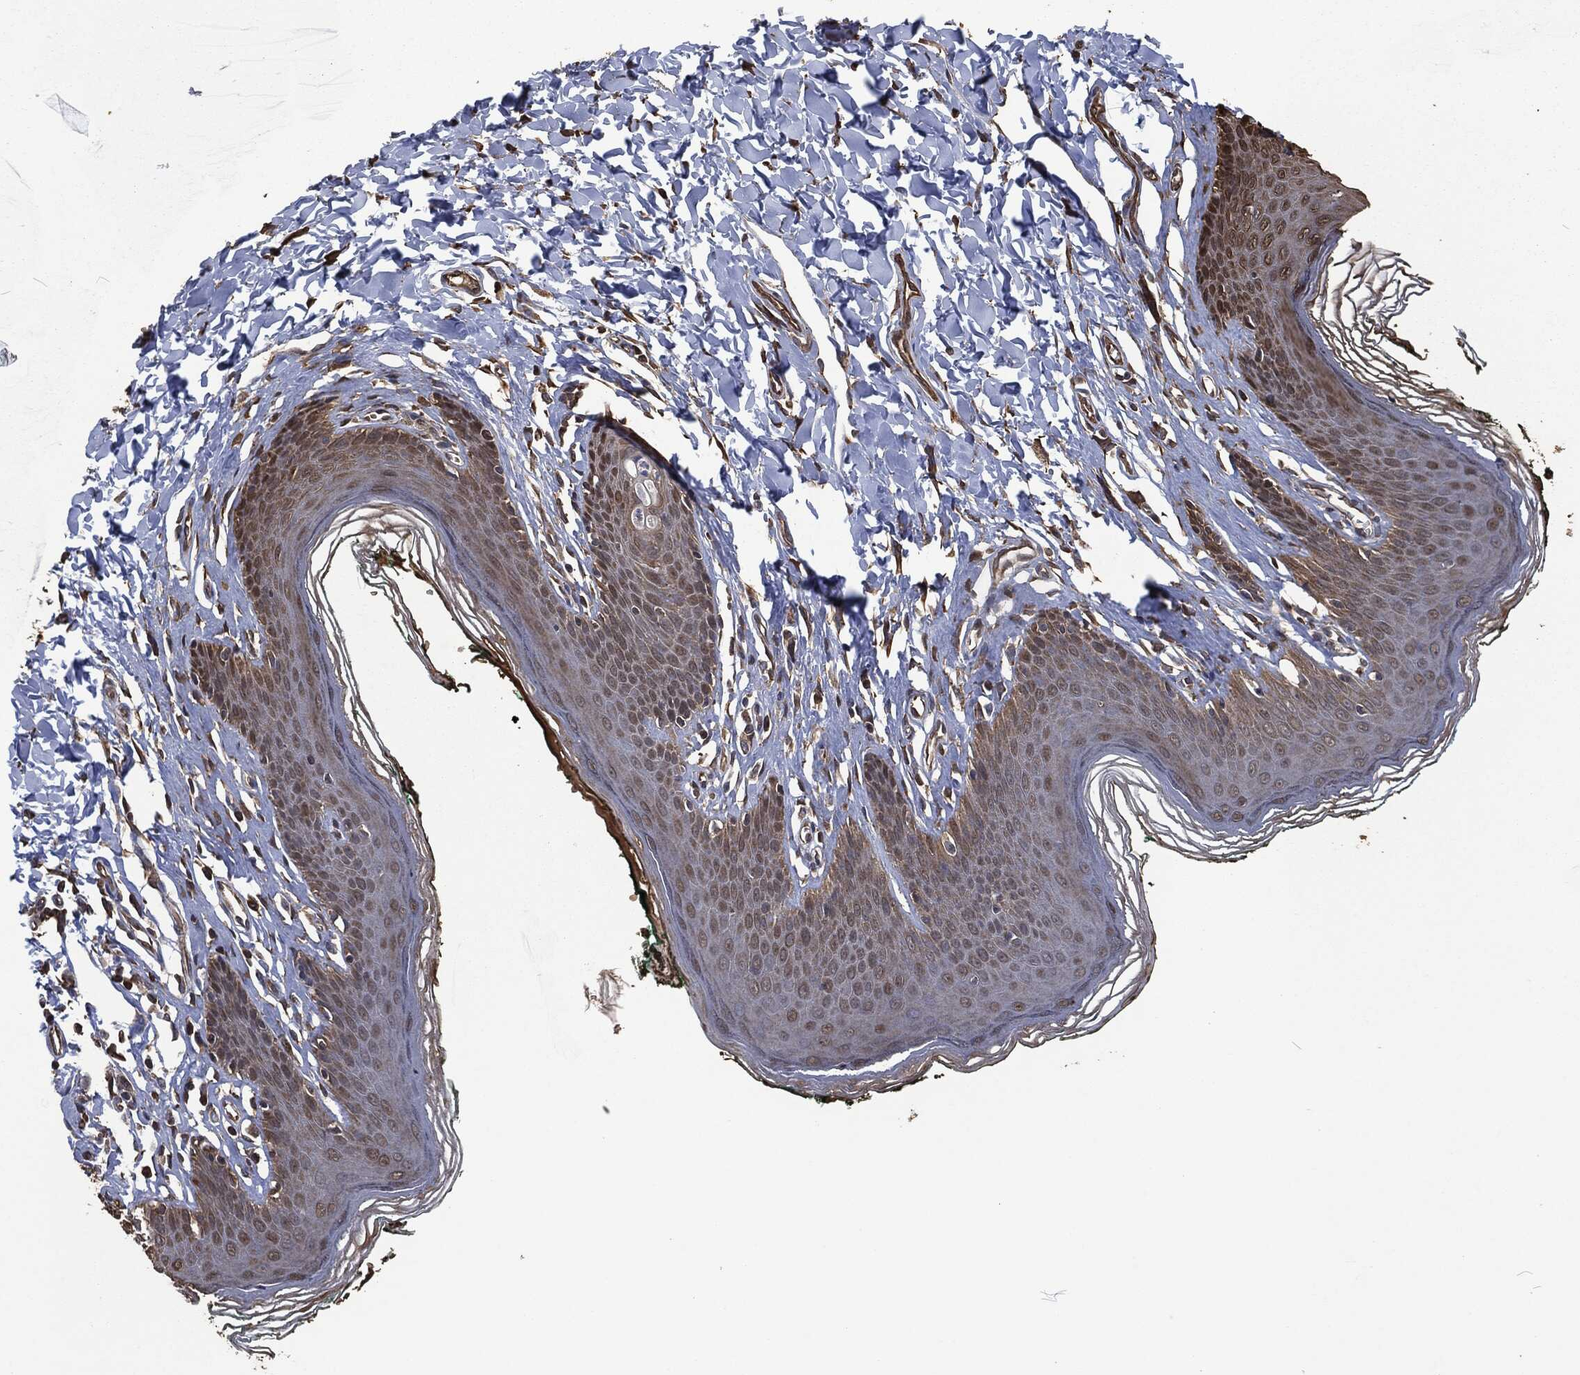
{"staining": {"intensity": "weak", "quantity": "25%-75%", "location": "cytoplasmic/membranous"}, "tissue": "skin", "cell_type": "Epidermal cells", "image_type": "normal", "snomed": [{"axis": "morphology", "description": "Normal tissue, NOS"}, {"axis": "topography", "description": "Vulva"}], "caption": "This histopathology image displays IHC staining of unremarkable human skin, with low weak cytoplasmic/membranous positivity in about 25%-75% of epidermal cells.", "gene": "PRDX4", "patient": {"sex": "female", "age": 66}}